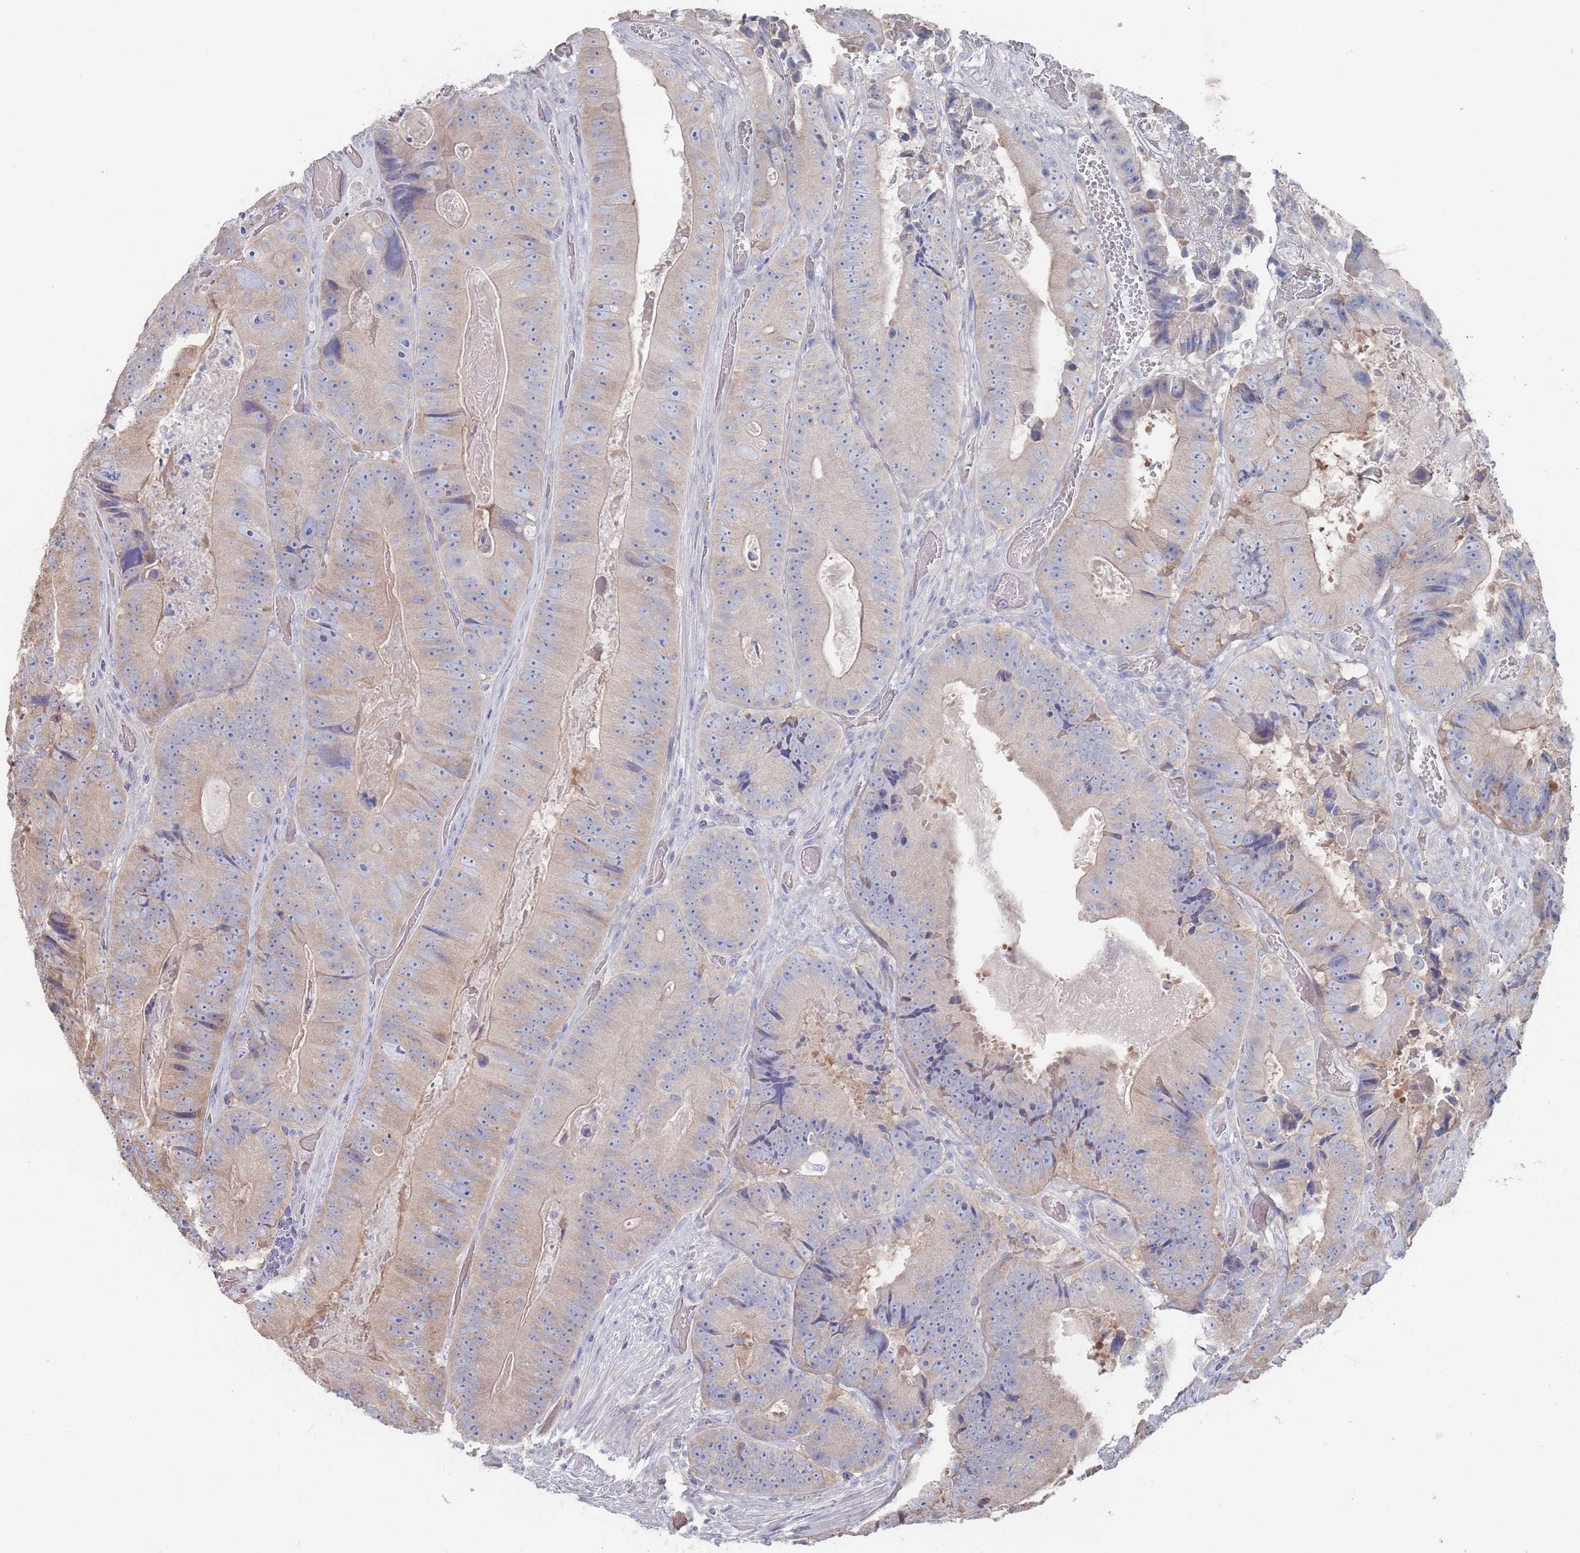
{"staining": {"intensity": "weak", "quantity": "25%-75%", "location": "cytoplasmic/membranous"}, "tissue": "colorectal cancer", "cell_type": "Tumor cells", "image_type": "cancer", "snomed": [{"axis": "morphology", "description": "Adenocarcinoma, NOS"}, {"axis": "topography", "description": "Colon"}], "caption": "Adenocarcinoma (colorectal) tissue demonstrates weak cytoplasmic/membranous positivity in approximately 25%-75% of tumor cells, visualized by immunohistochemistry. Nuclei are stained in blue.", "gene": "TMCO3", "patient": {"sex": "female", "age": 86}}